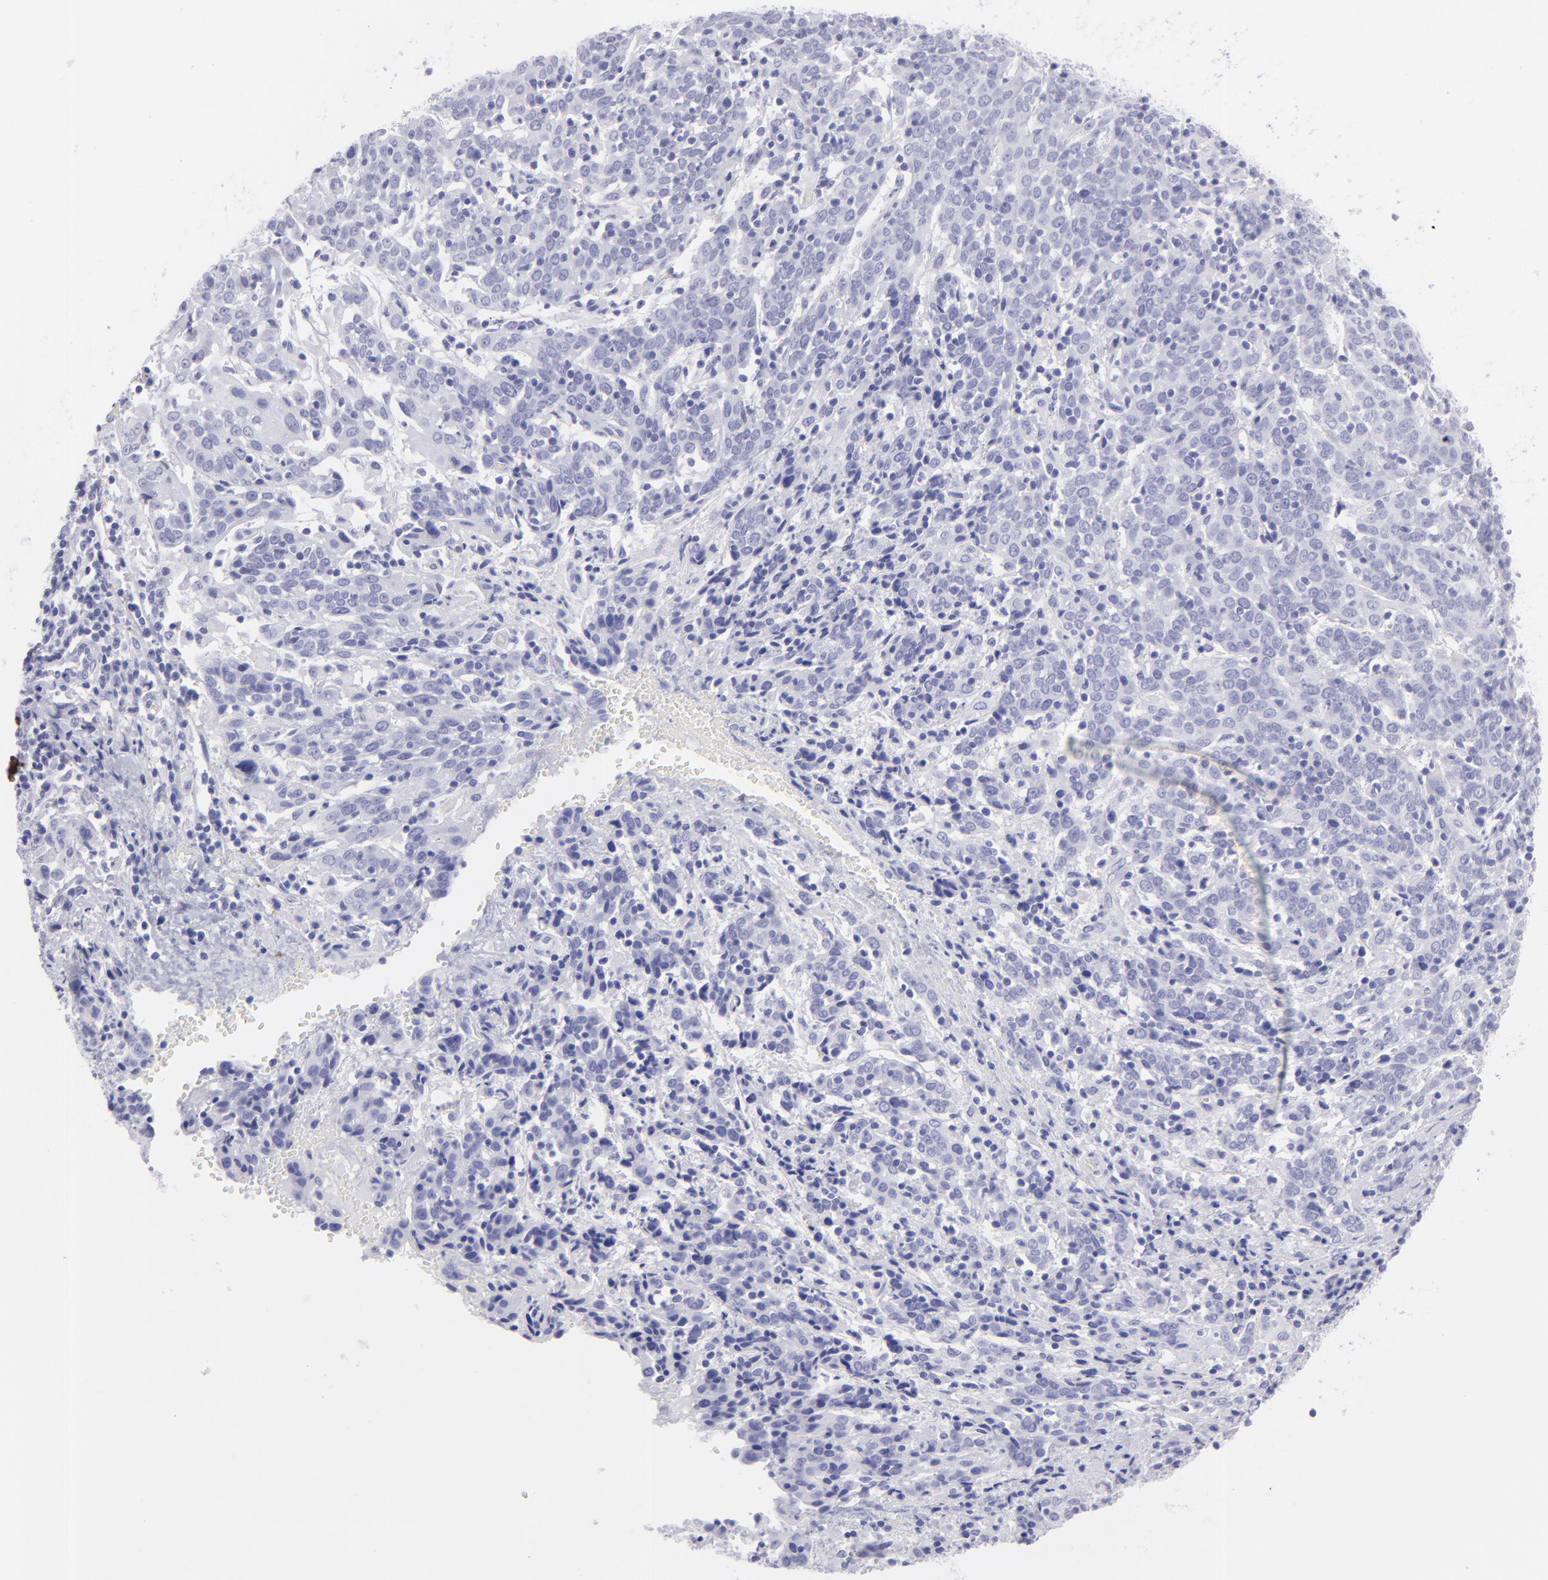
{"staining": {"intensity": "negative", "quantity": "none", "location": "none"}, "tissue": "cervical cancer", "cell_type": "Tumor cells", "image_type": "cancer", "snomed": [{"axis": "morphology", "description": "Normal tissue, NOS"}, {"axis": "morphology", "description": "Squamous cell carcinoma, NOS"}, {"axis": "topography", "description": "Cervix"}], "caption": "Tumor cells are negative for protein expression in human squamous cell carcinoma (cervical).", "gene": "SLC1A3", "patient": {"sex": "female", "age": 67}}